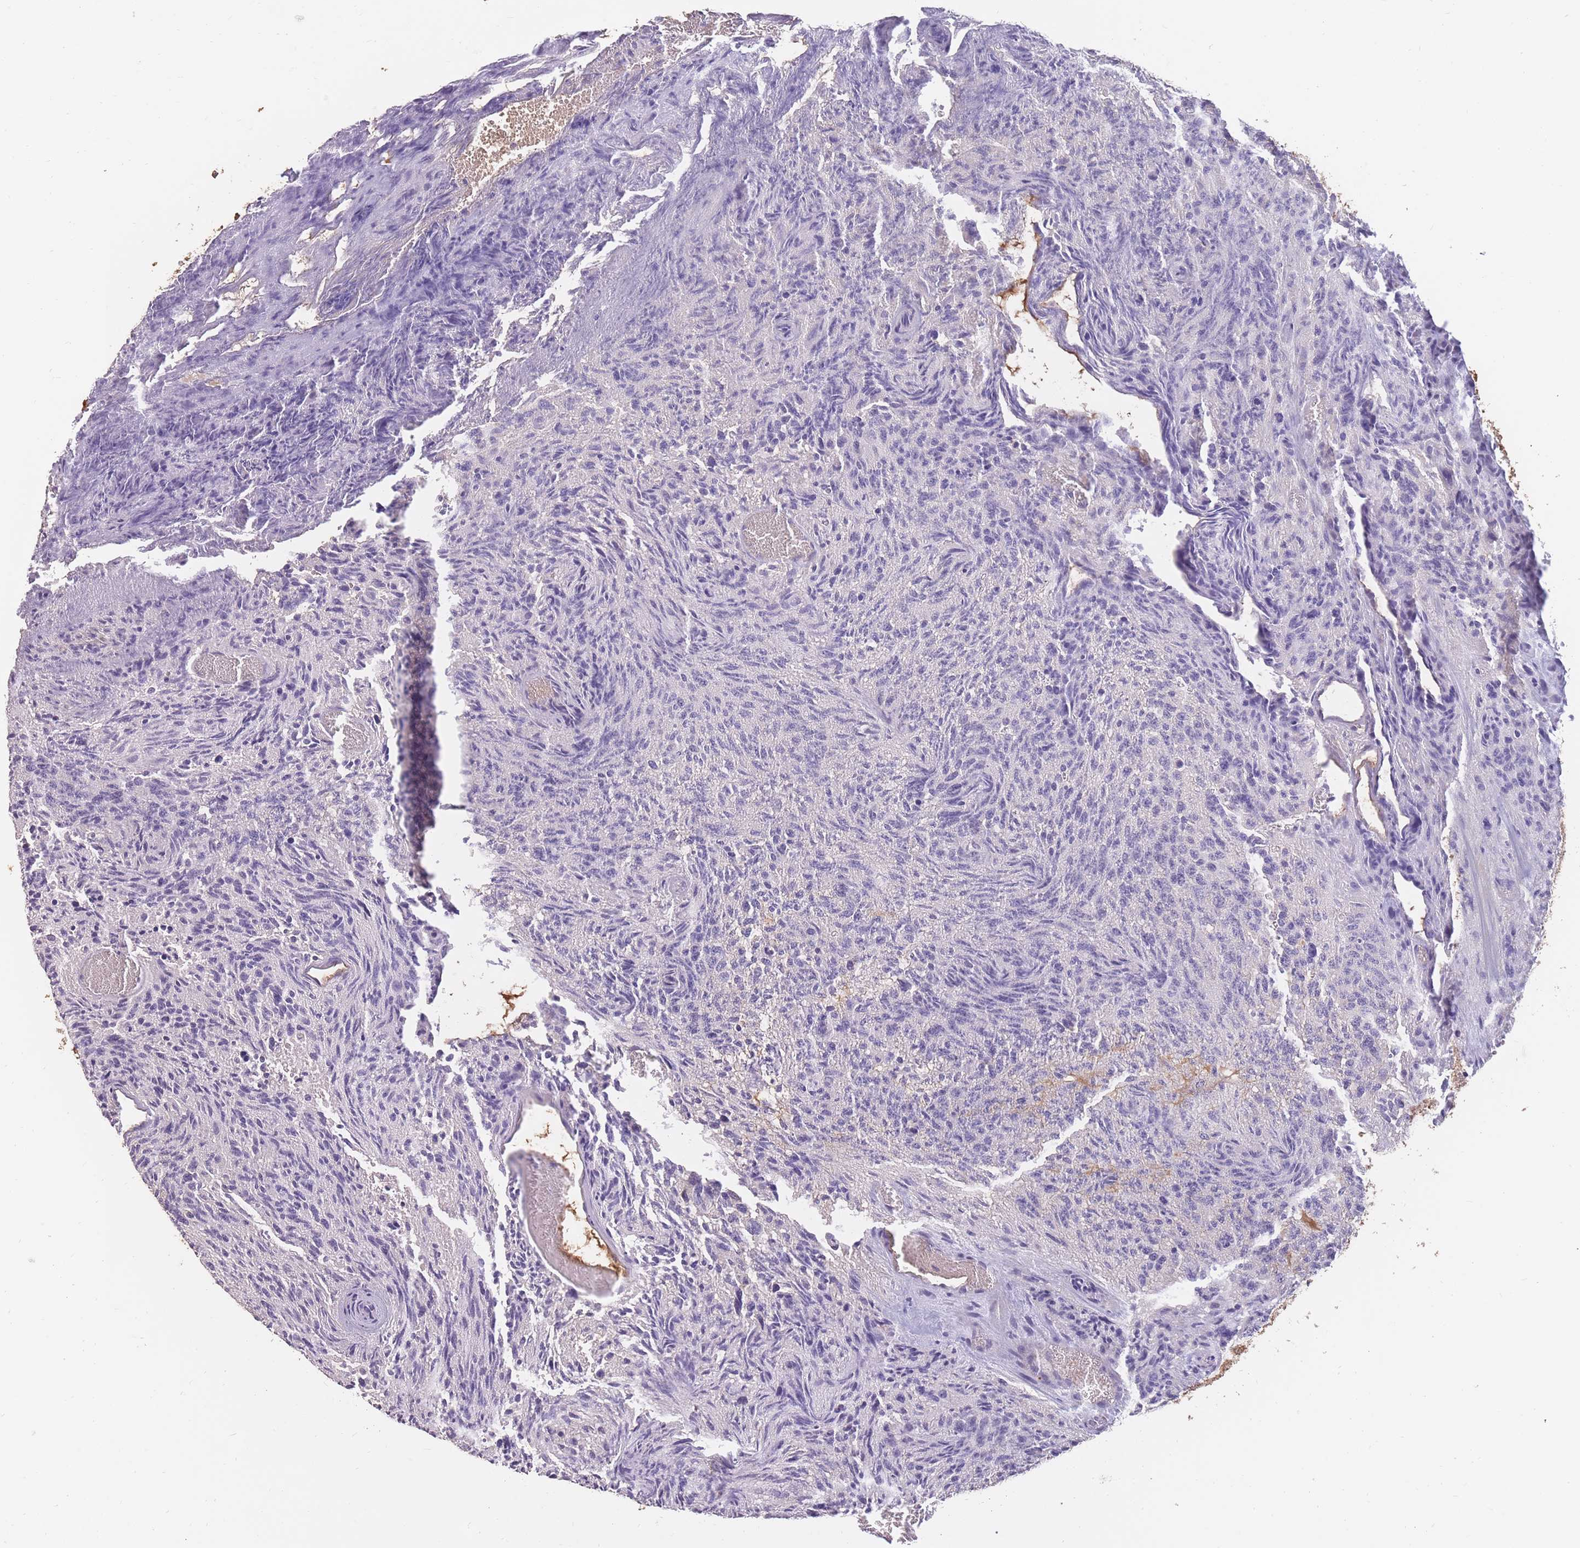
{"staining": {"intensity": "negative", "quantity": "none", "location": "none"}, "tissue": "glioma", "cell_type": "Tumor cells", "image_type": "cancer", "snomed": [{"axis": "morphology", "description": "Glioma, malignant, High grade"}, {"axis": "topography", "description": "Brain"}], "caption": "The immunohistochemistry photomicrograph has no significant staining in tumor cells of glioma tissue. (DAB immunohistochemistry (IHC) with hematoxylin counter stain).", "gene": "NLRC4", "patient": {"sex": "male", "age": 36}}